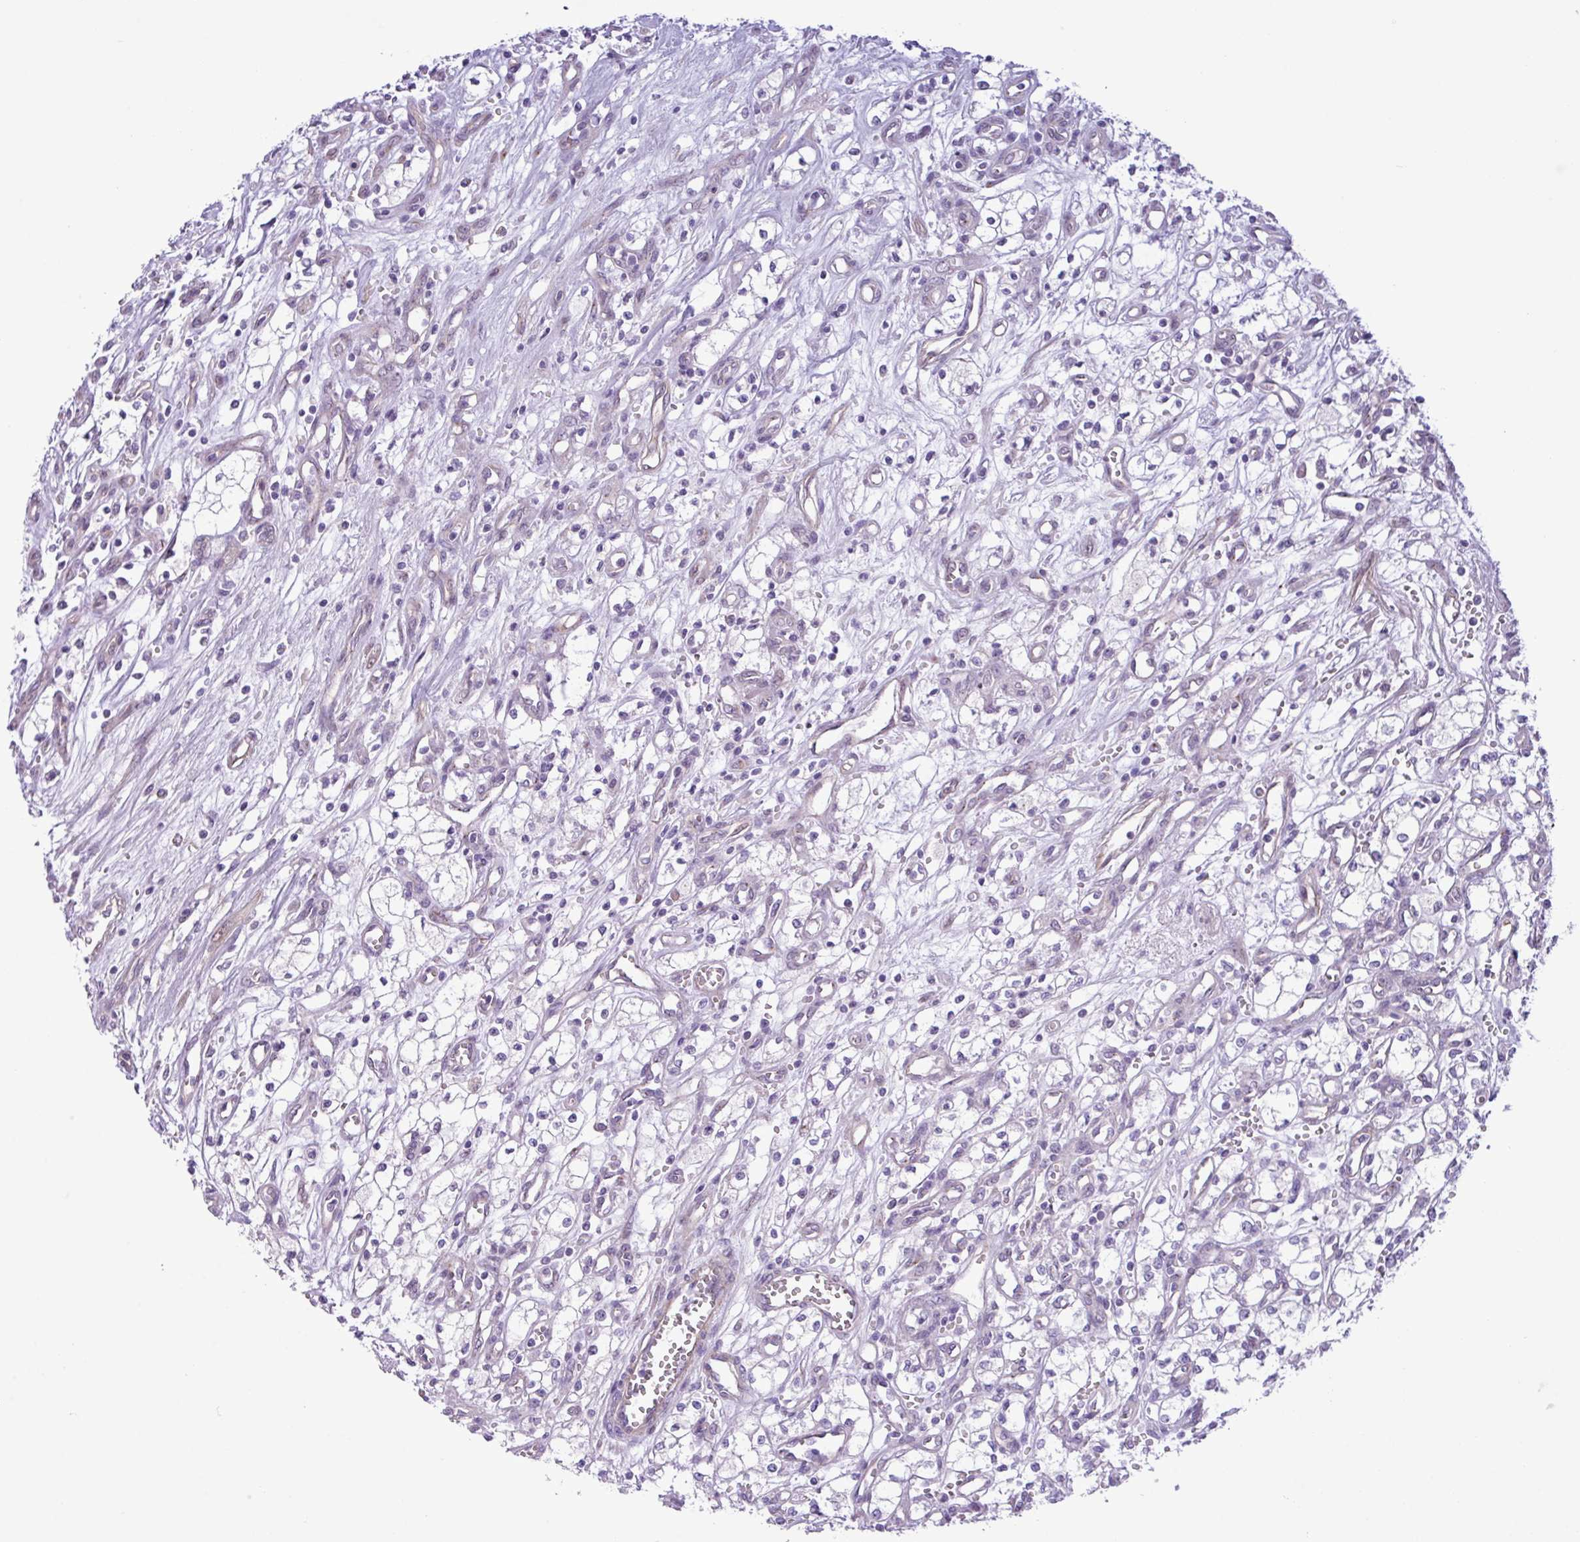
{"staining": {"intensity": "negative", "quantity": "none", "location": "none"}, "tissue": "renal cancer", "cell_type": "Tumor cells", "image_type": "cancer", "snomed": [{"axis": "morphology", "description": "Adenocarcinoma, NOS"}, {"axis": "topography", "description": "Kidney"}], "caption": "Immunohistochemical staining of renal cancer displays no significant expression in tumor cells.", "gene": "SPINK8", "patient": {"sex": "male", "age": 59}}